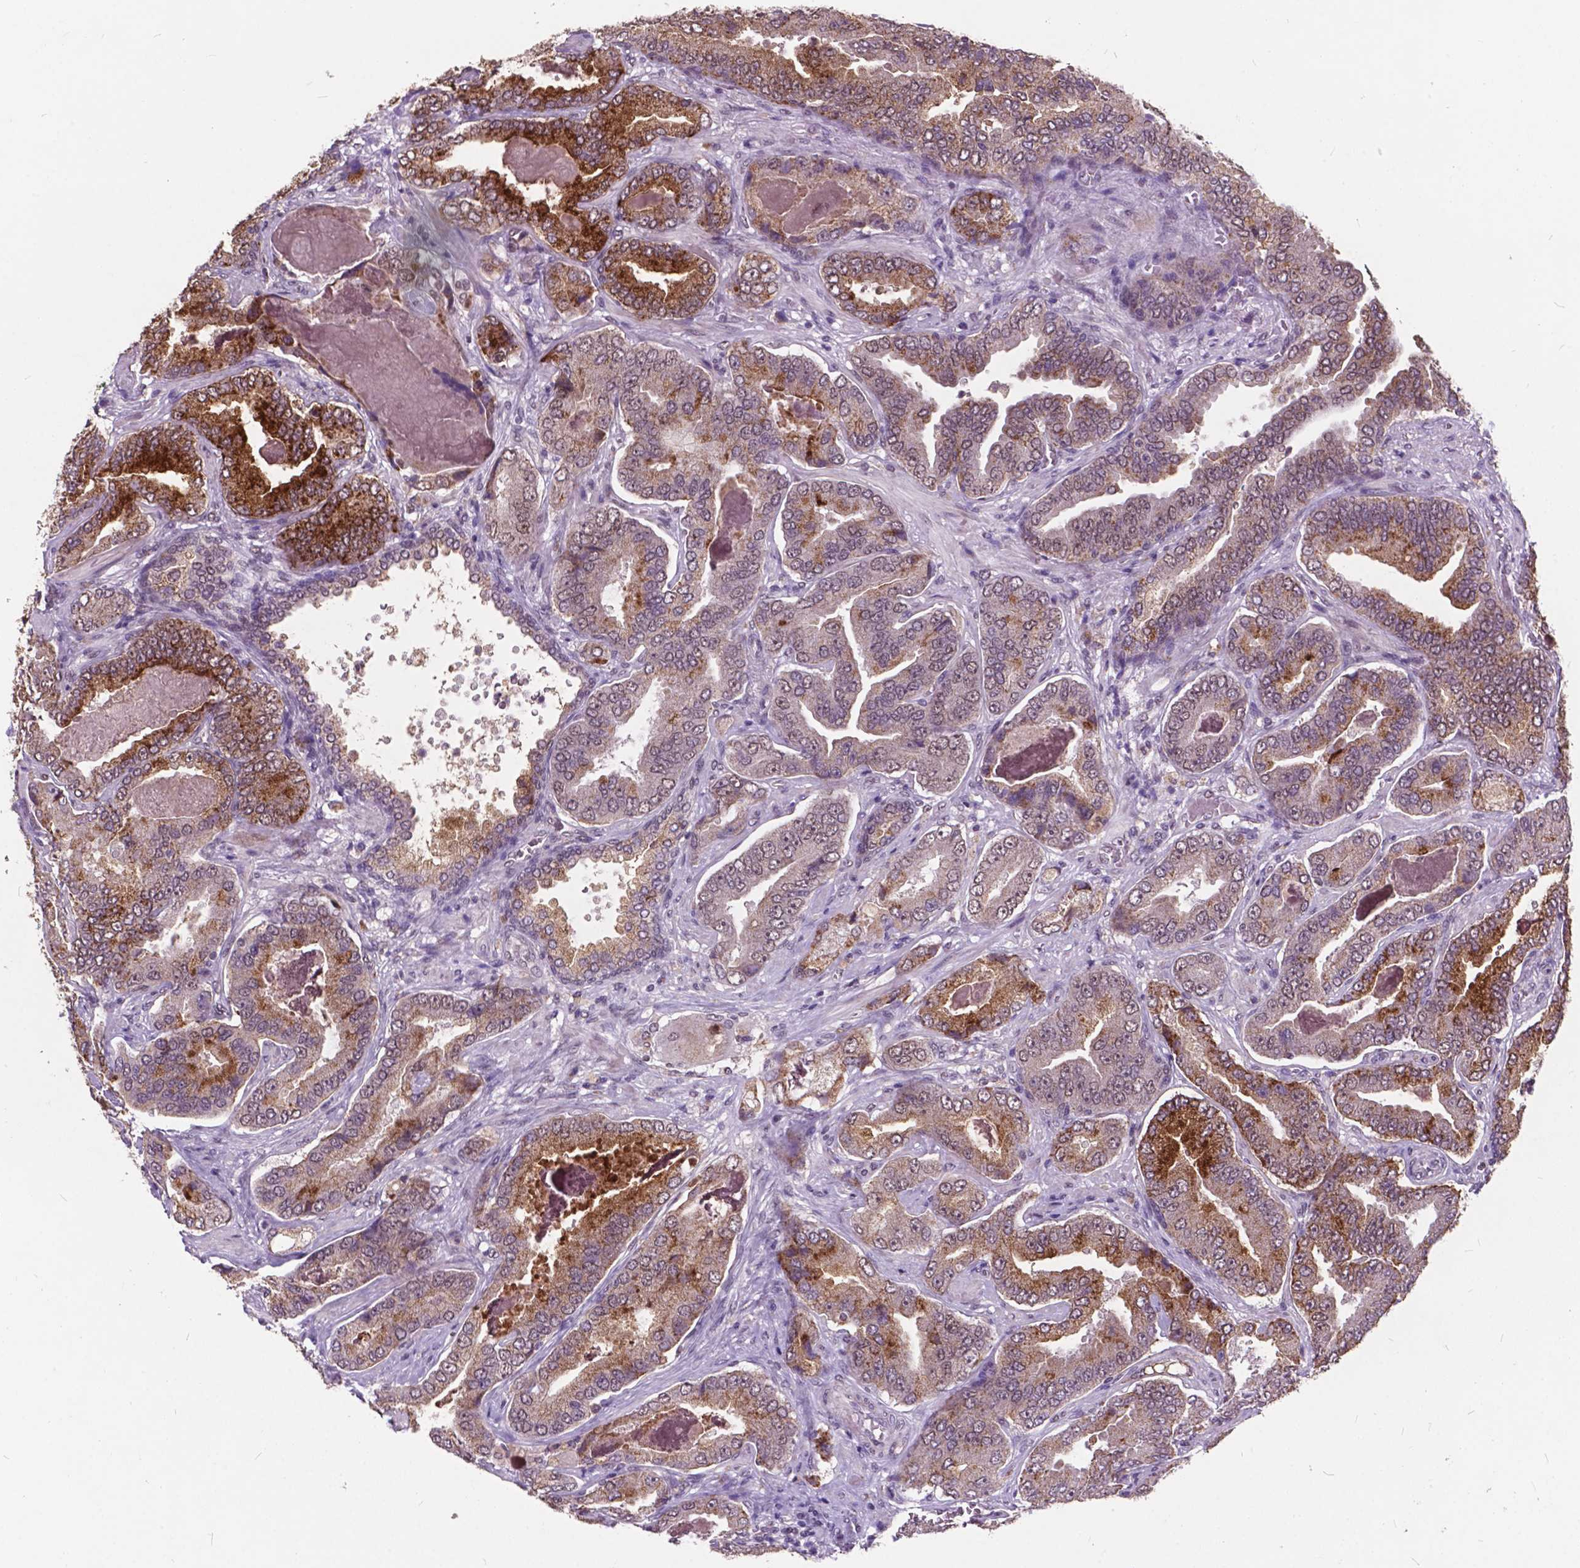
{"staining": {"intensity": "strong", "quantity": "<25%", "location": "cytoplasmic/membranous"}, "tissue": "prostate cancer", "cell_type": "Tumor cells", "image_type": "cancer", "snomed": [{"axis": "morphology", "description": "Adenocarcinoma, NOS"}, {"axis": "topography", "description": "Prostate"}], "caption": "Immunohistochemical staining of prostate adenocarcinoma displays medium levels of strong cytoplasmic/membranous expression in approximately <25% of tumor cells.", "gene": "MSH2", "patient": {"sex": "male", "age": 64}}